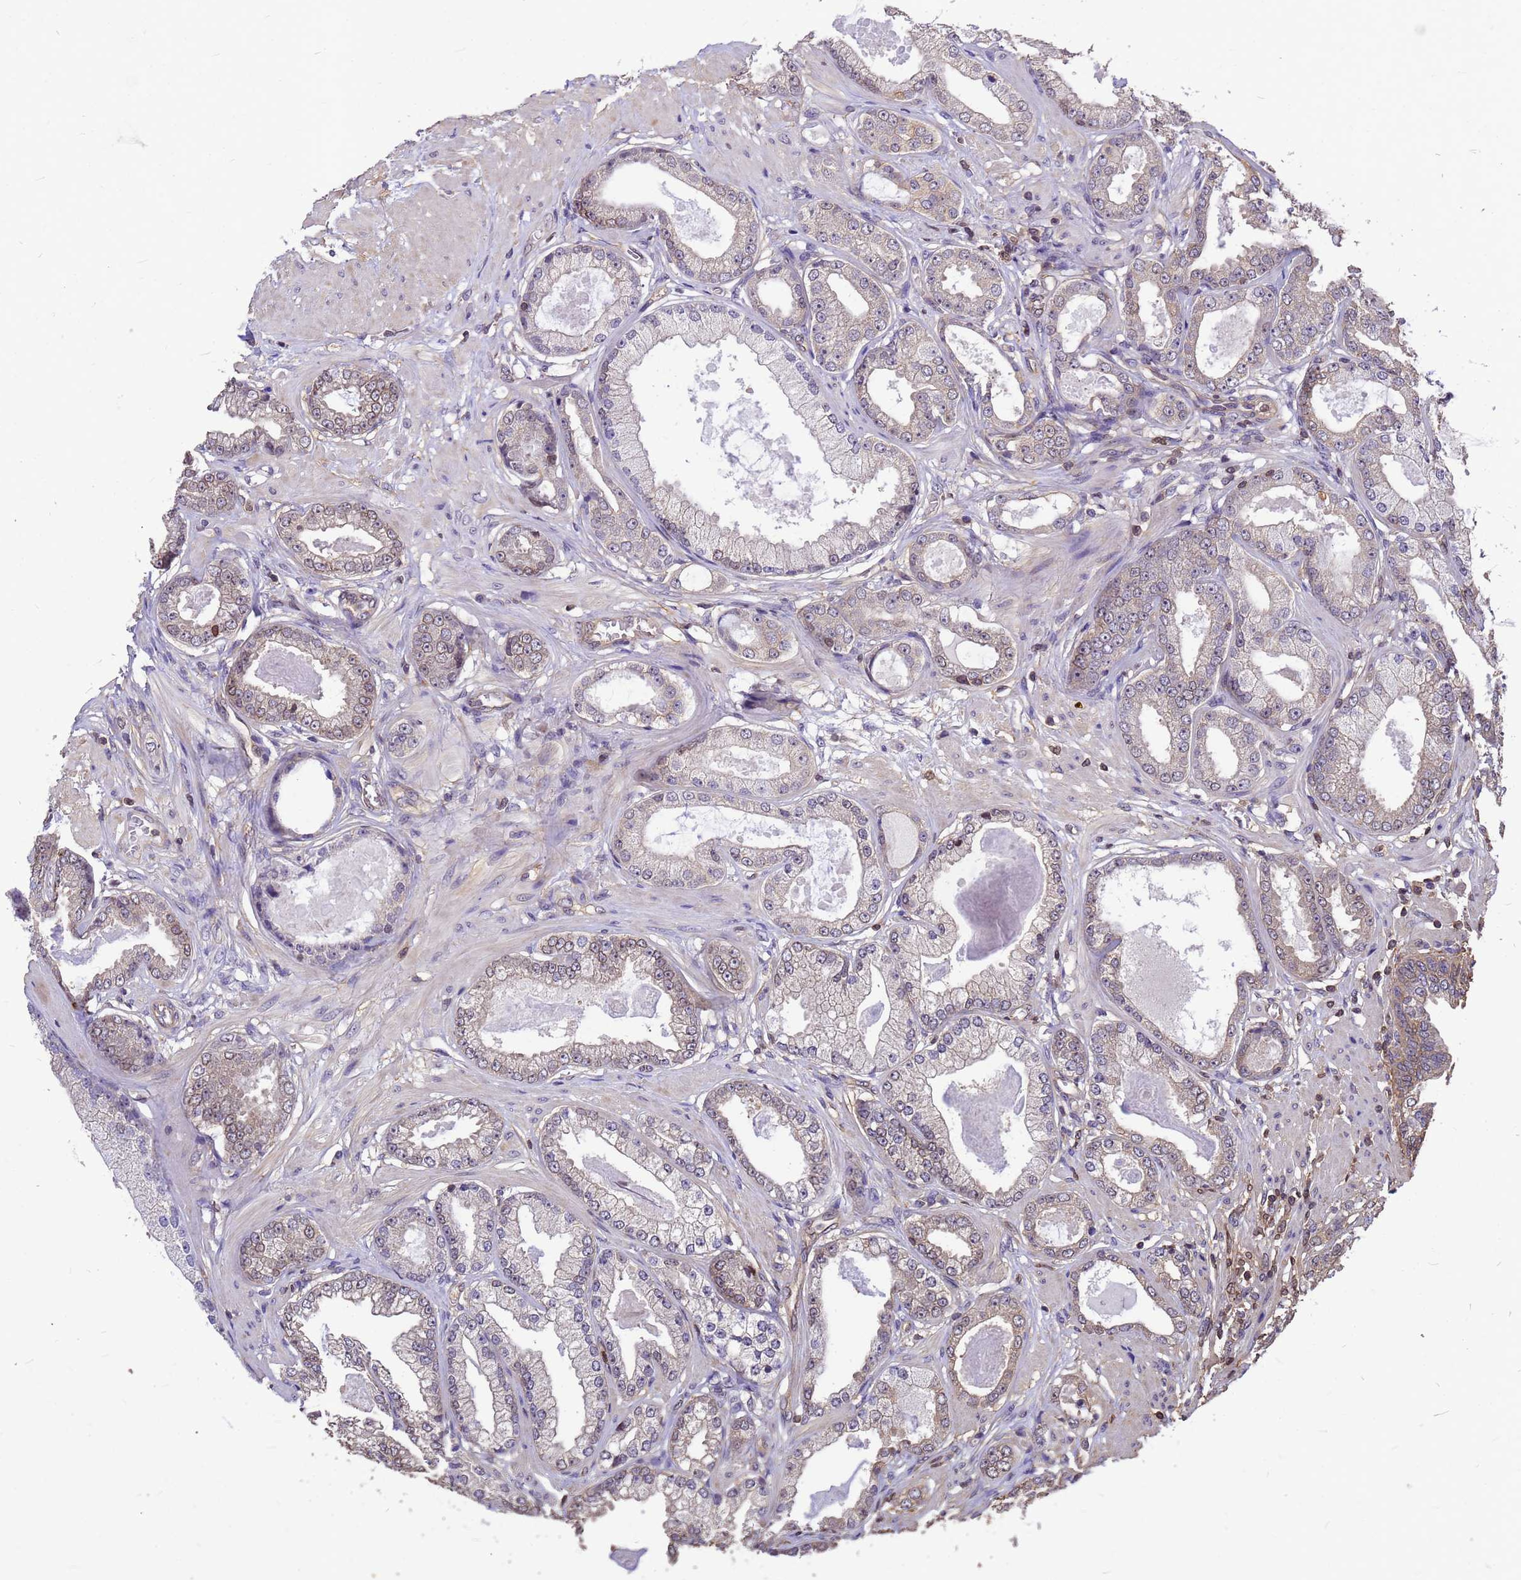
{"staining": {"intensity": "weak", "quantity": "25%-75%", "location": "cytoplasmic/membranous,nuclear"}, "tissue": "prostate cancer", "cell_type": "Tumor cells", "image_type": "cancer", "snomed": [{"axis": "morphology", "description": "Adenocarcinoma, Low grade"}, {"axis": "topography", "description": "Prostate"}], "caption": "A photomicrograph of human prostate cancer stained for a protein demonstrates weak cytoplasmic/membranous and nuclear brown staining in tumor cells.", "gene": "C1orf35", "patient": {"sex": "male", "age": 64}}